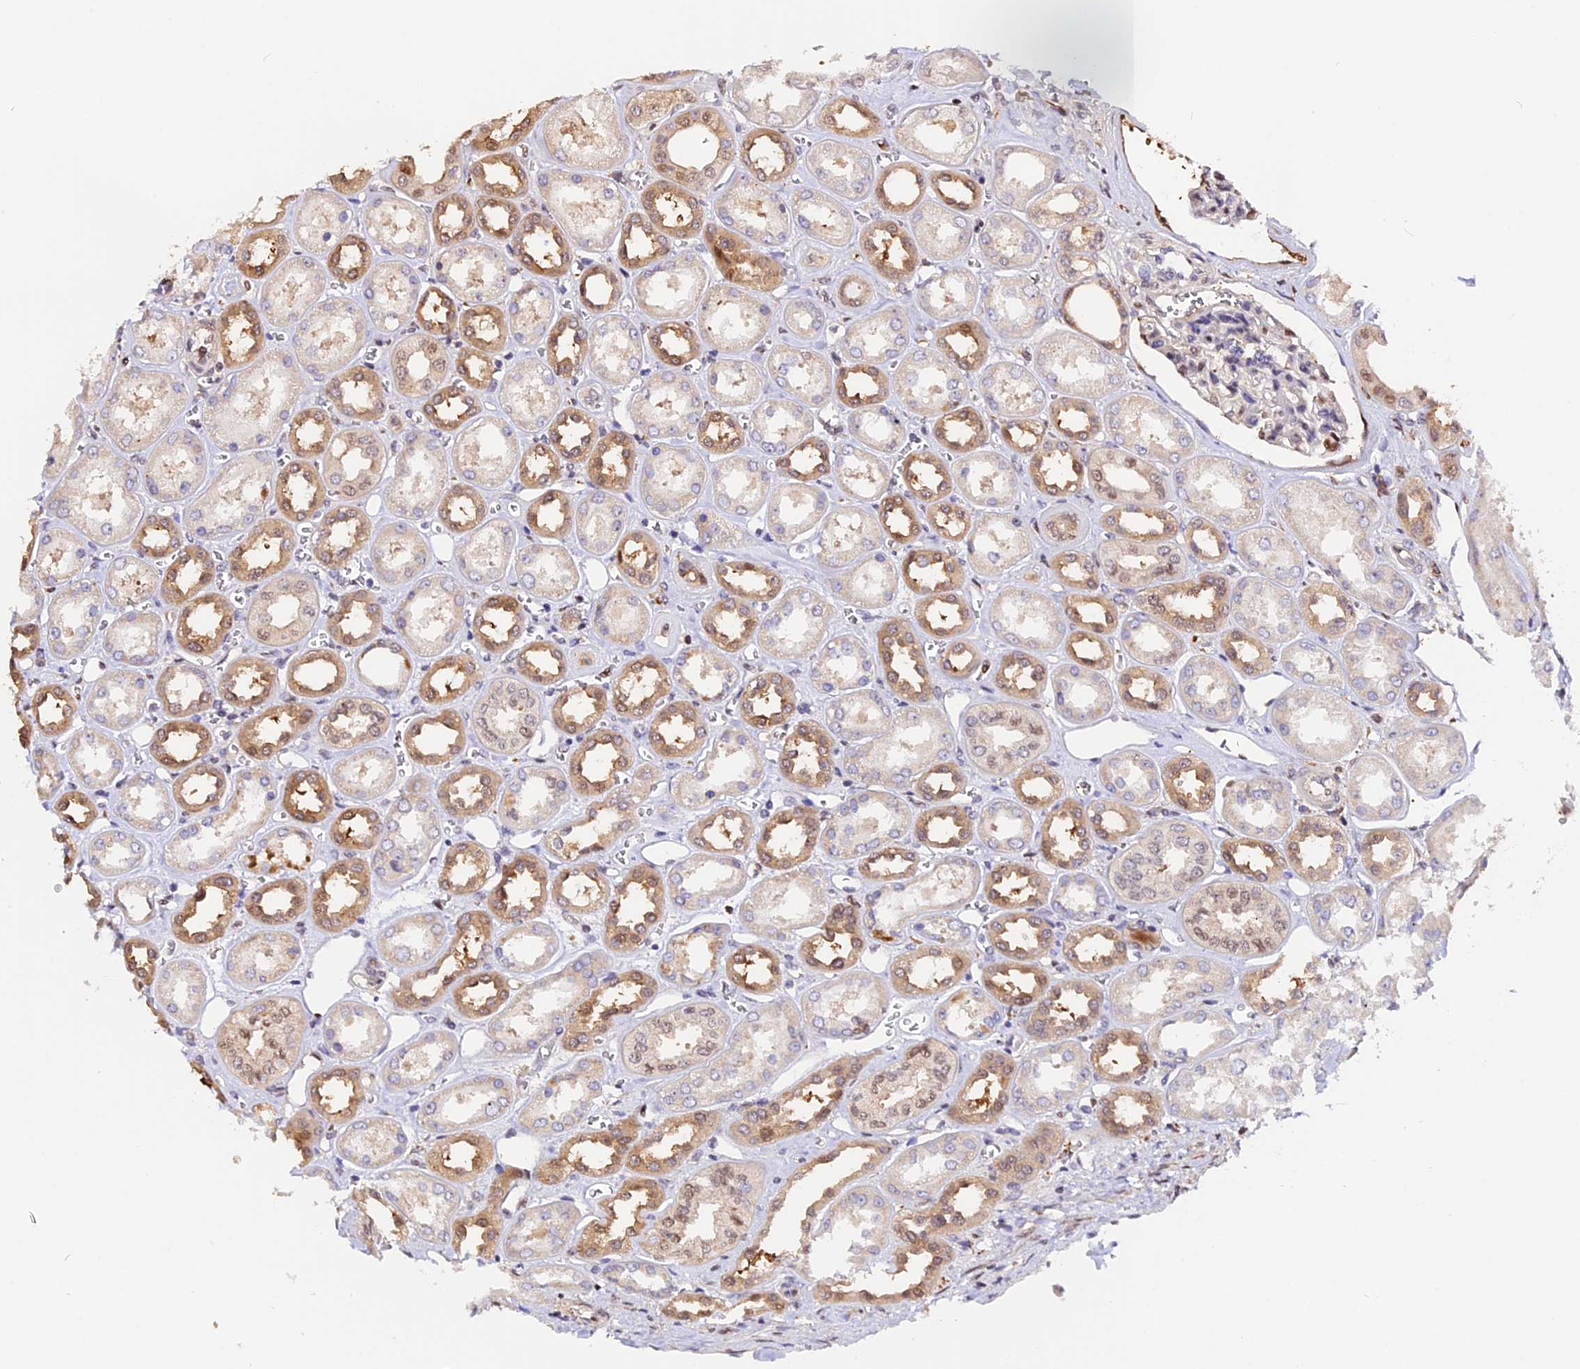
{"staining": {"intensity": "moderate", "quantity": "25%-75%", "location": "nuclear"}, "tissue": "kidney", "cell_type": "Cells in glomeruli", "image_type": "normal", "snomed": [{"axis": "morphology", "description": "Normal tissue, NOS"}, {"axis": "morphology", "description": "Adenocarcinoma, NOS"}, {"axis": "topography", "description": "Kidney"}], "caption": "Human kidney stained with a brown dye shows moderate nuclear positive expression in approximately 25%-75% of cells in glomeruli.", "gene": "HERPUD1", "patient": {"sex": "female", "age": 68}}